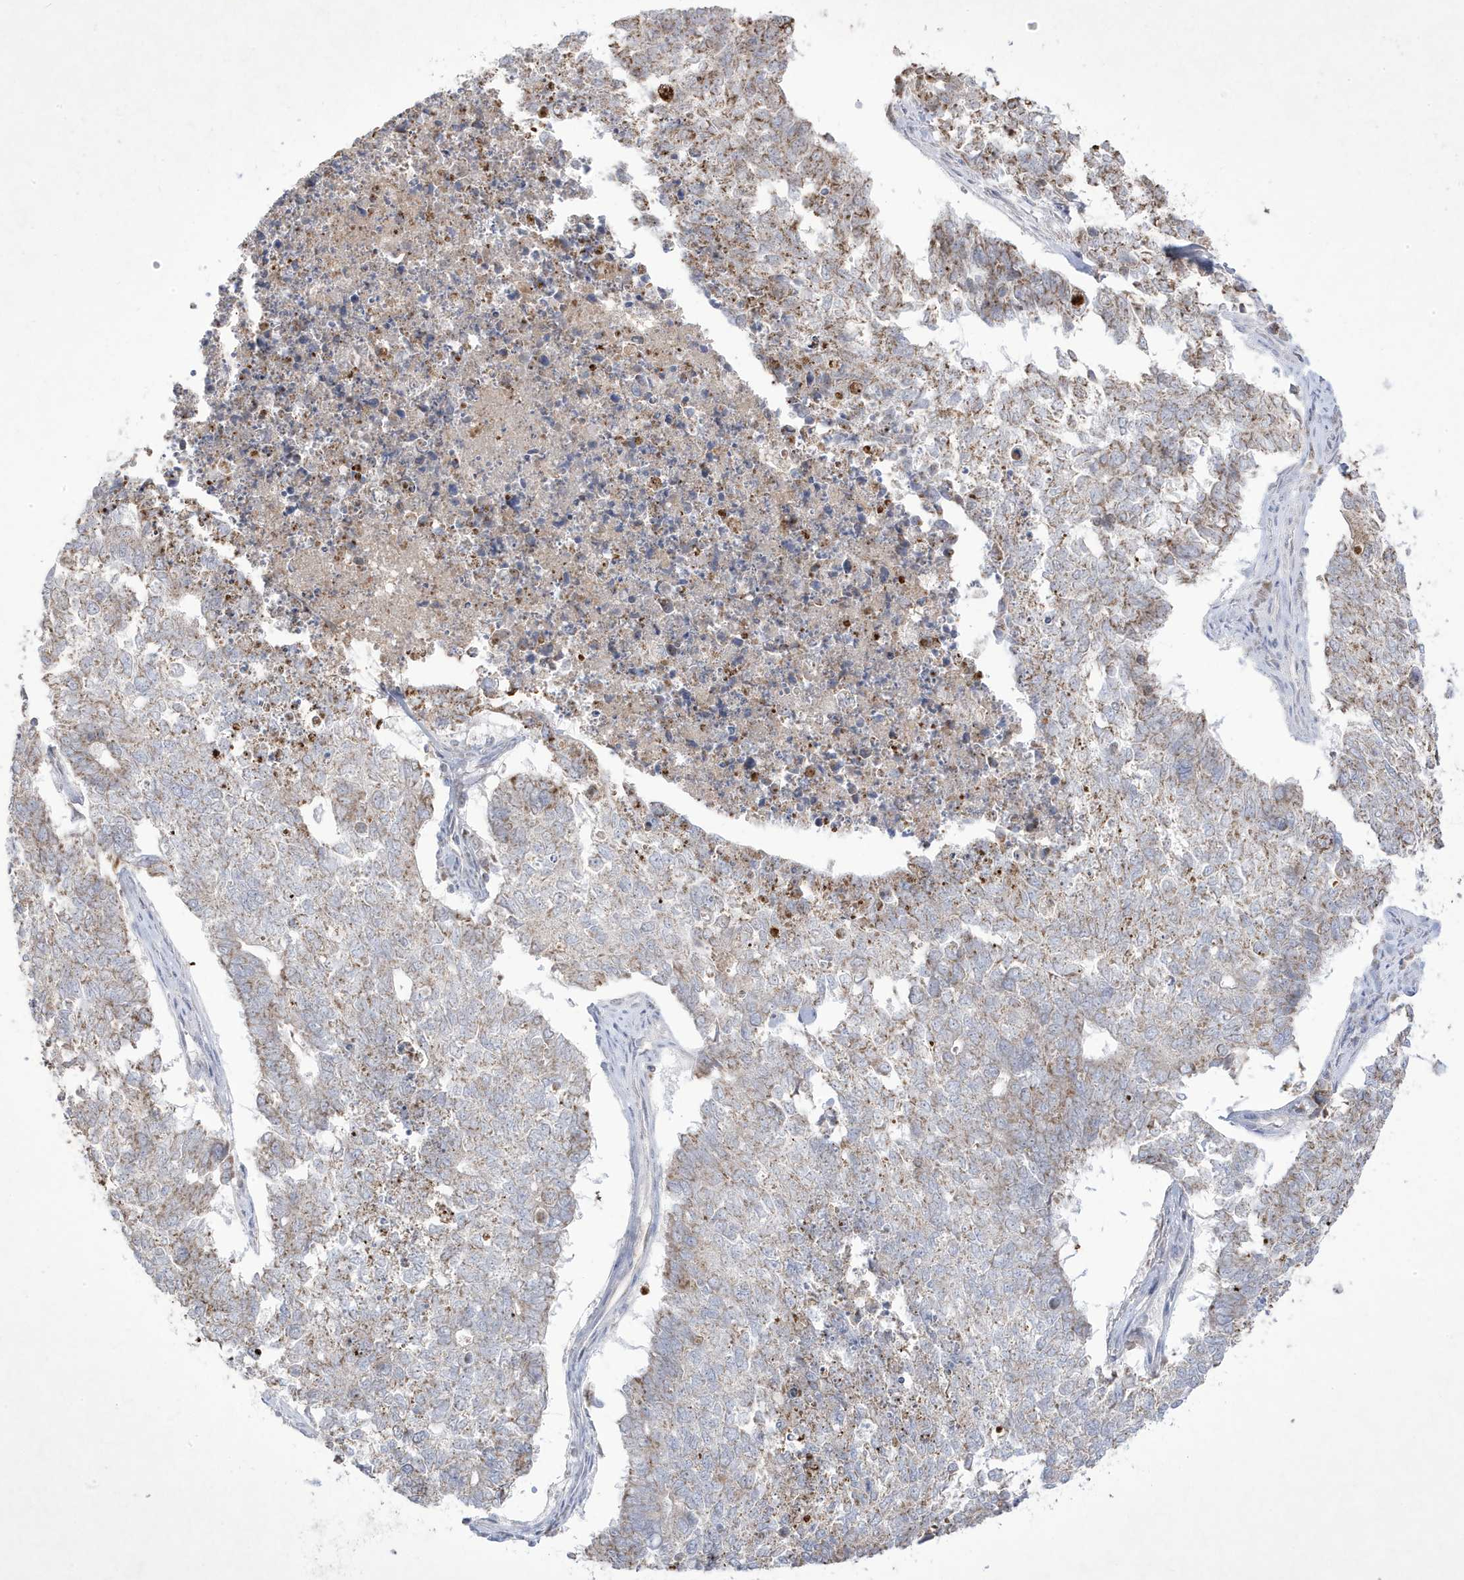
{"staining": {"intensity": "weak", "quantity": "25%-75%", "location": "cytoplasmic/membranous"}, "tissue": "cervical cancer", "cell_type": "Tumor cells", "image_type": "cancer", "snomed": [{"axis": "morphology", "description": "Squamous cell carcinoma, NOS"}, {"axis": "topography", "description": "Cervix"}], "caption": "Protein analysis of cervical cancer tissue exhibits weak cytoplasmic/membranous positivity in approximately 25%-75% of tumor cells.", "gene": "ADAMTSL3", "patient": {"sex": "female", "age": 63}}